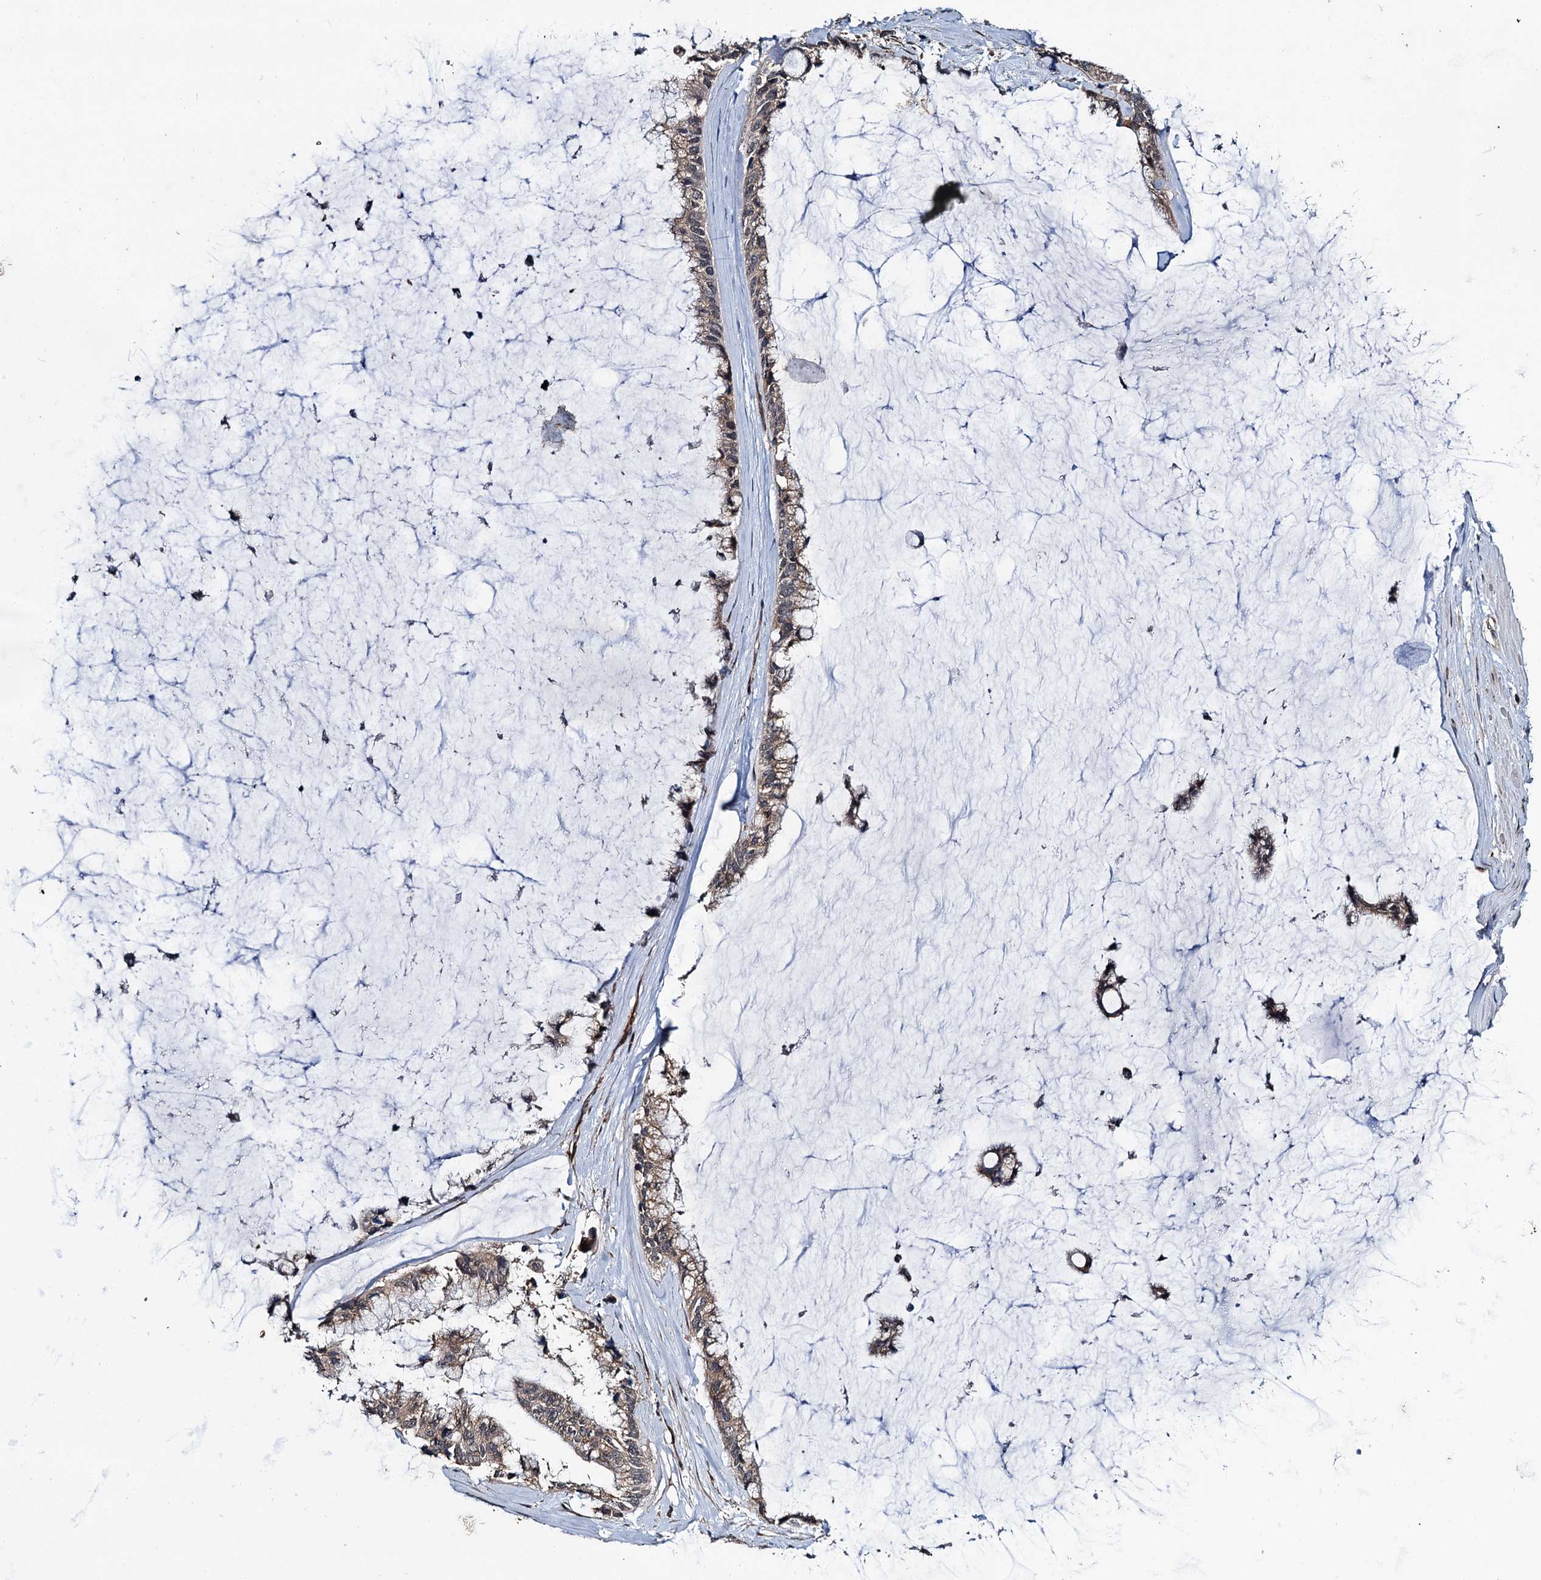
{"staining": {"intensity": "weak", "quantity": ">75%", "location": "cytoplasmic/membranous"}, "tissue": "ovarian cancer", "cell_type": "Tumor cells", "image_type": "cancer", "snomed": [{"axis": "morphology", "description": "Cystadenocarcinoma, mucinous, NOS"}, {"axis": "topography", "description": "Ovary"}], "caption": "Protein expression analysis of human ovarian mucinous cystadenocarcinoma reveals weak cytoplasmic/membranous staining in about >75% of tumor cells.", "gene": "ARHGAP42", "patient": {"sex": "female", "age": 39}}